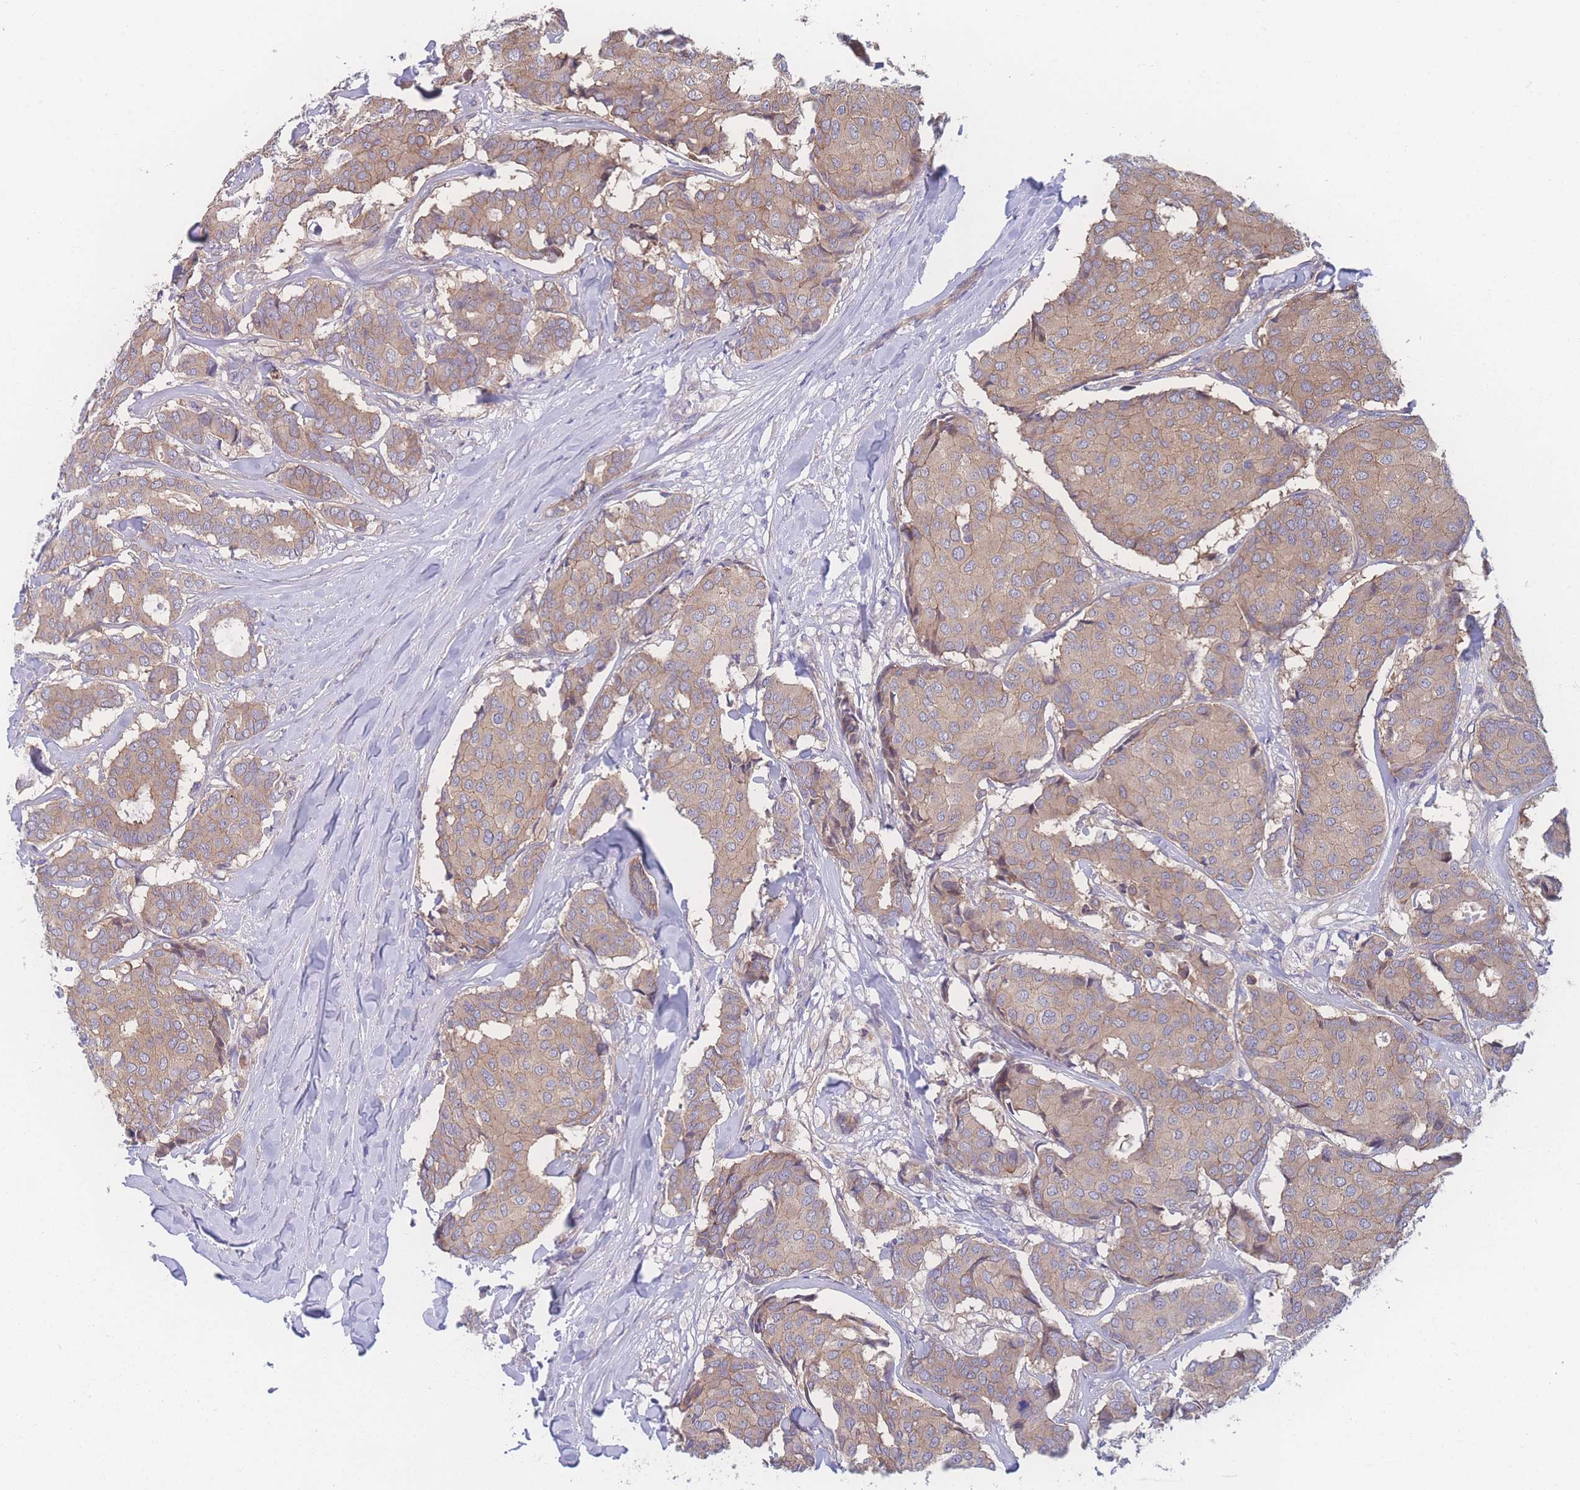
{"staining": {"intensity": "weak", "quantity": ">75%", "location": "cytoplasmic/membranous"}, "tissue": "breast cancer", "cell_type": "Tumor cells", "image_type": "cancer", "snomed": [{"axis": "morphology", "description": "Duct carcinoma"}, {"axis": "topography", "description": "Breast"}], "caption": "DAB (3,3'-diaminobenzidine) immunohistochemical staining of human breast cancer (intraductal carcinoma) exhibits weak cytoplasmic/membranous protein expression in about >75% of tumor cells.", "gene": "CFAP97", "patient": {"sex": "female", "age": 75}}